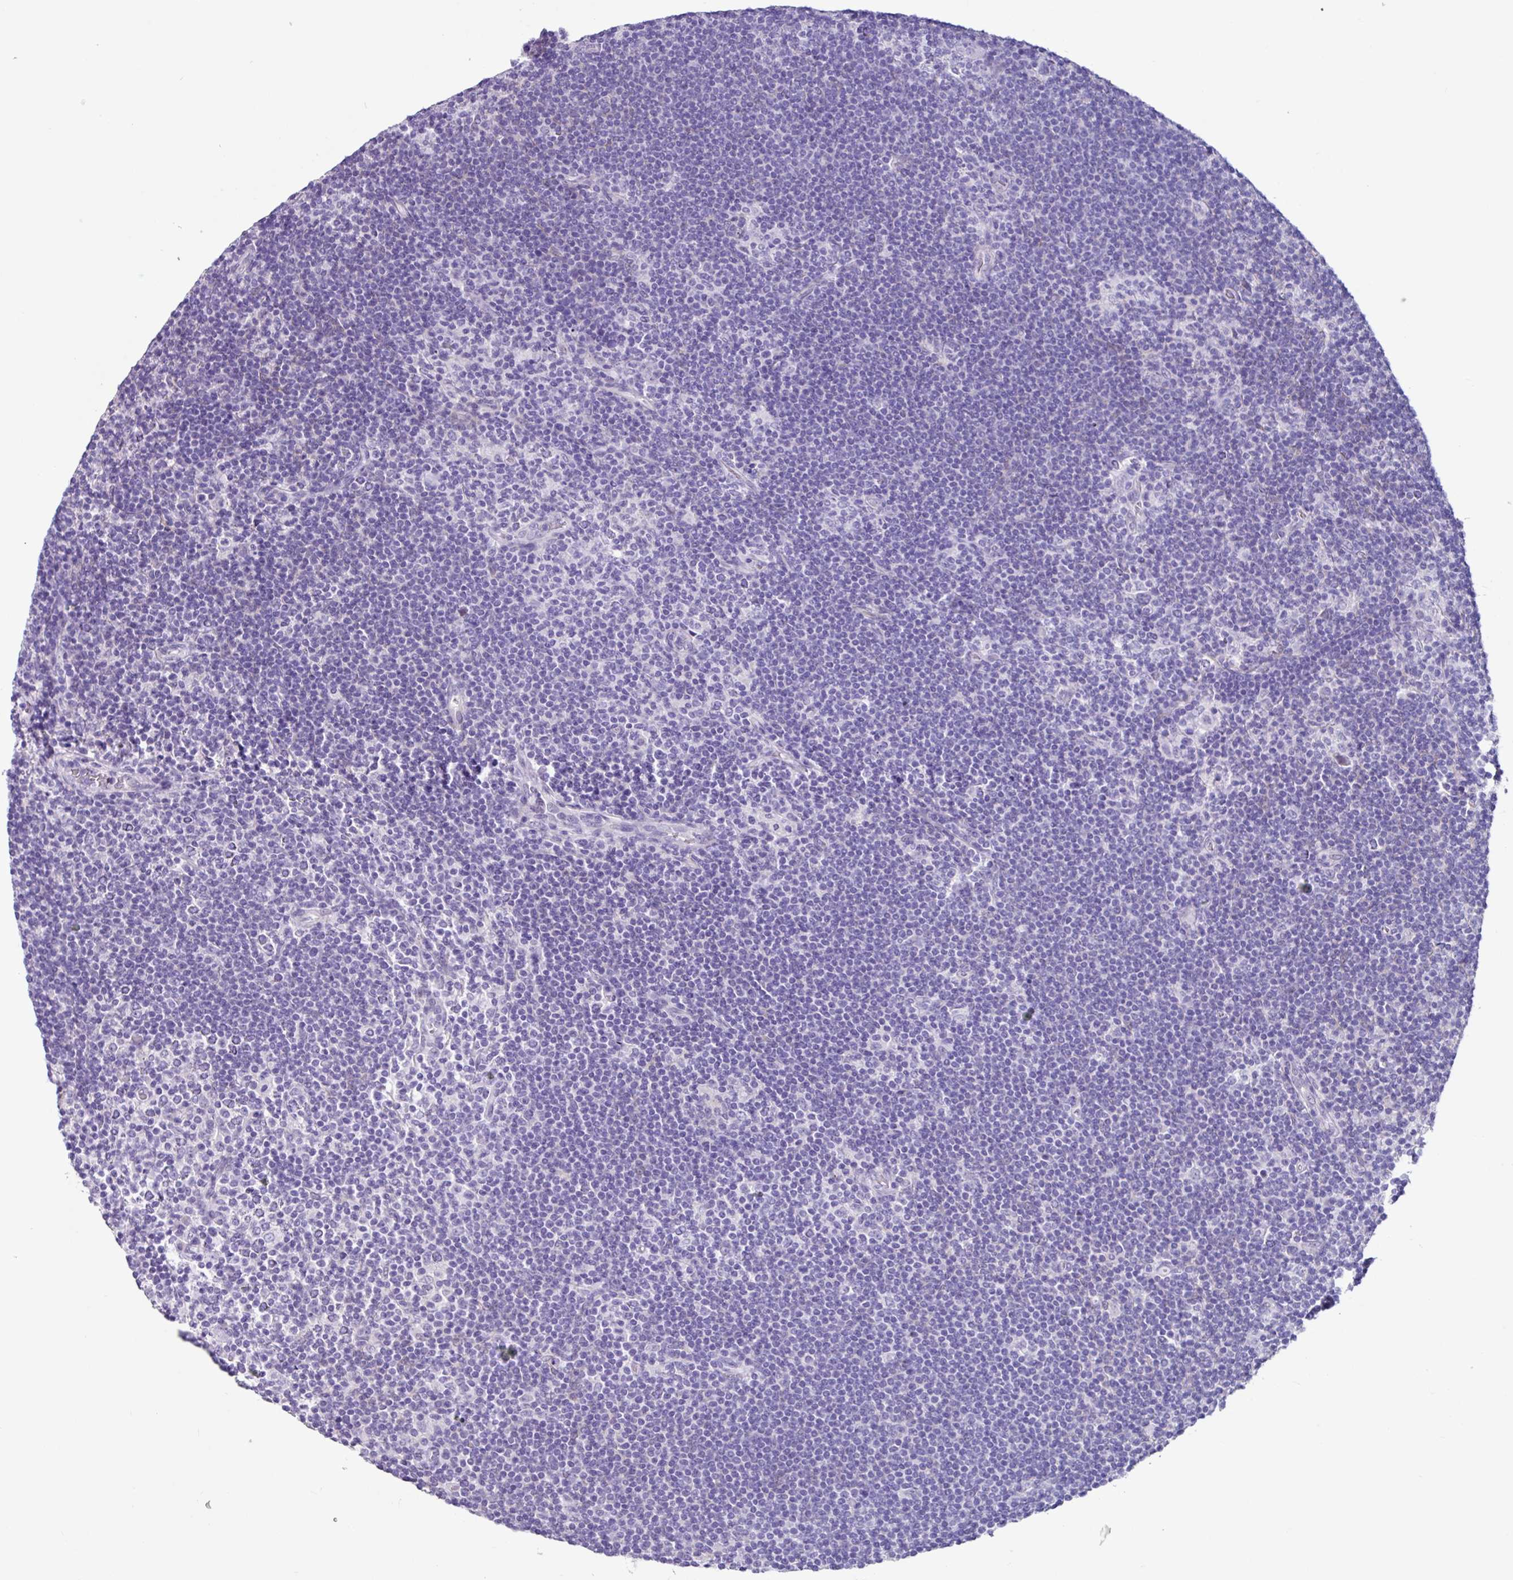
{"staining": {"intensity": "negative", "quantity": "none", "location": "none"}, "tissue": "lymphoma", "cell_type": "Tumor cells", "image_type": "cancer", "snomed": [{"axis": "morphology", "description": "Hodgkin's disease, NOS"}, {"axis": "topography", "description": "Lymph node"}], "caption": "IHC image of human lymphoma stained for a protein (brown), which shows no expression in tumor cells. Nuclei are stained in blue.", "gene": "OTX1", "patient": {"sex": "female", "age": 57}}